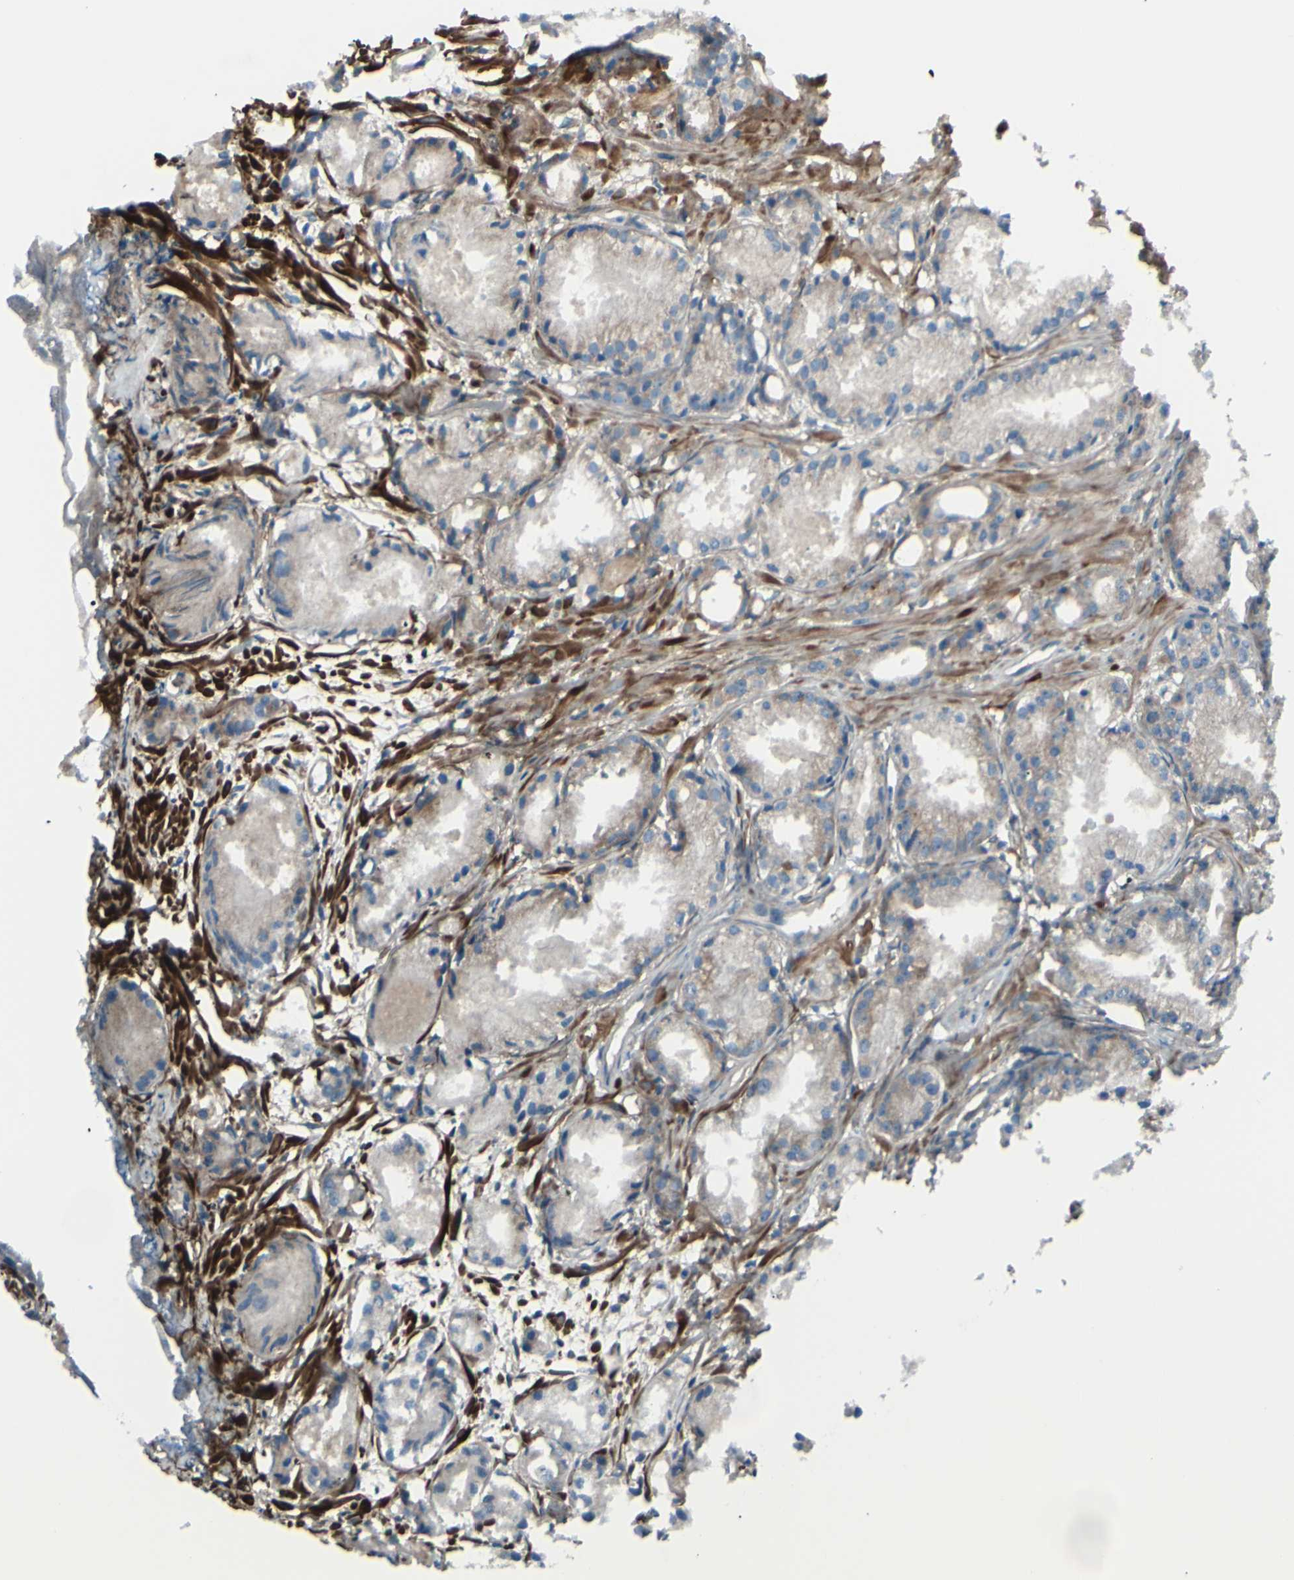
{"staining": {"intensity": "moderate", "quantity": ">75%", "location": "cytoplasmic/membranous"}, "tissue": "prostate cancer", "cell_type": "Tumor cells", "image_type": "cancer", "snomed": [{"axis": "morphology", "description": "Adenocarcinoma, Low grade"}, {"axis": "topography", "description": "Prostate"}], "caption": "Prostate adenocarcinoma (low-grade) tissue demonstrates moderate cytoplasmic/membranous expression in about >75% of tumor cells", "gene": "PCDHGA2", "patient": {"sex": "male", "age": 72}}